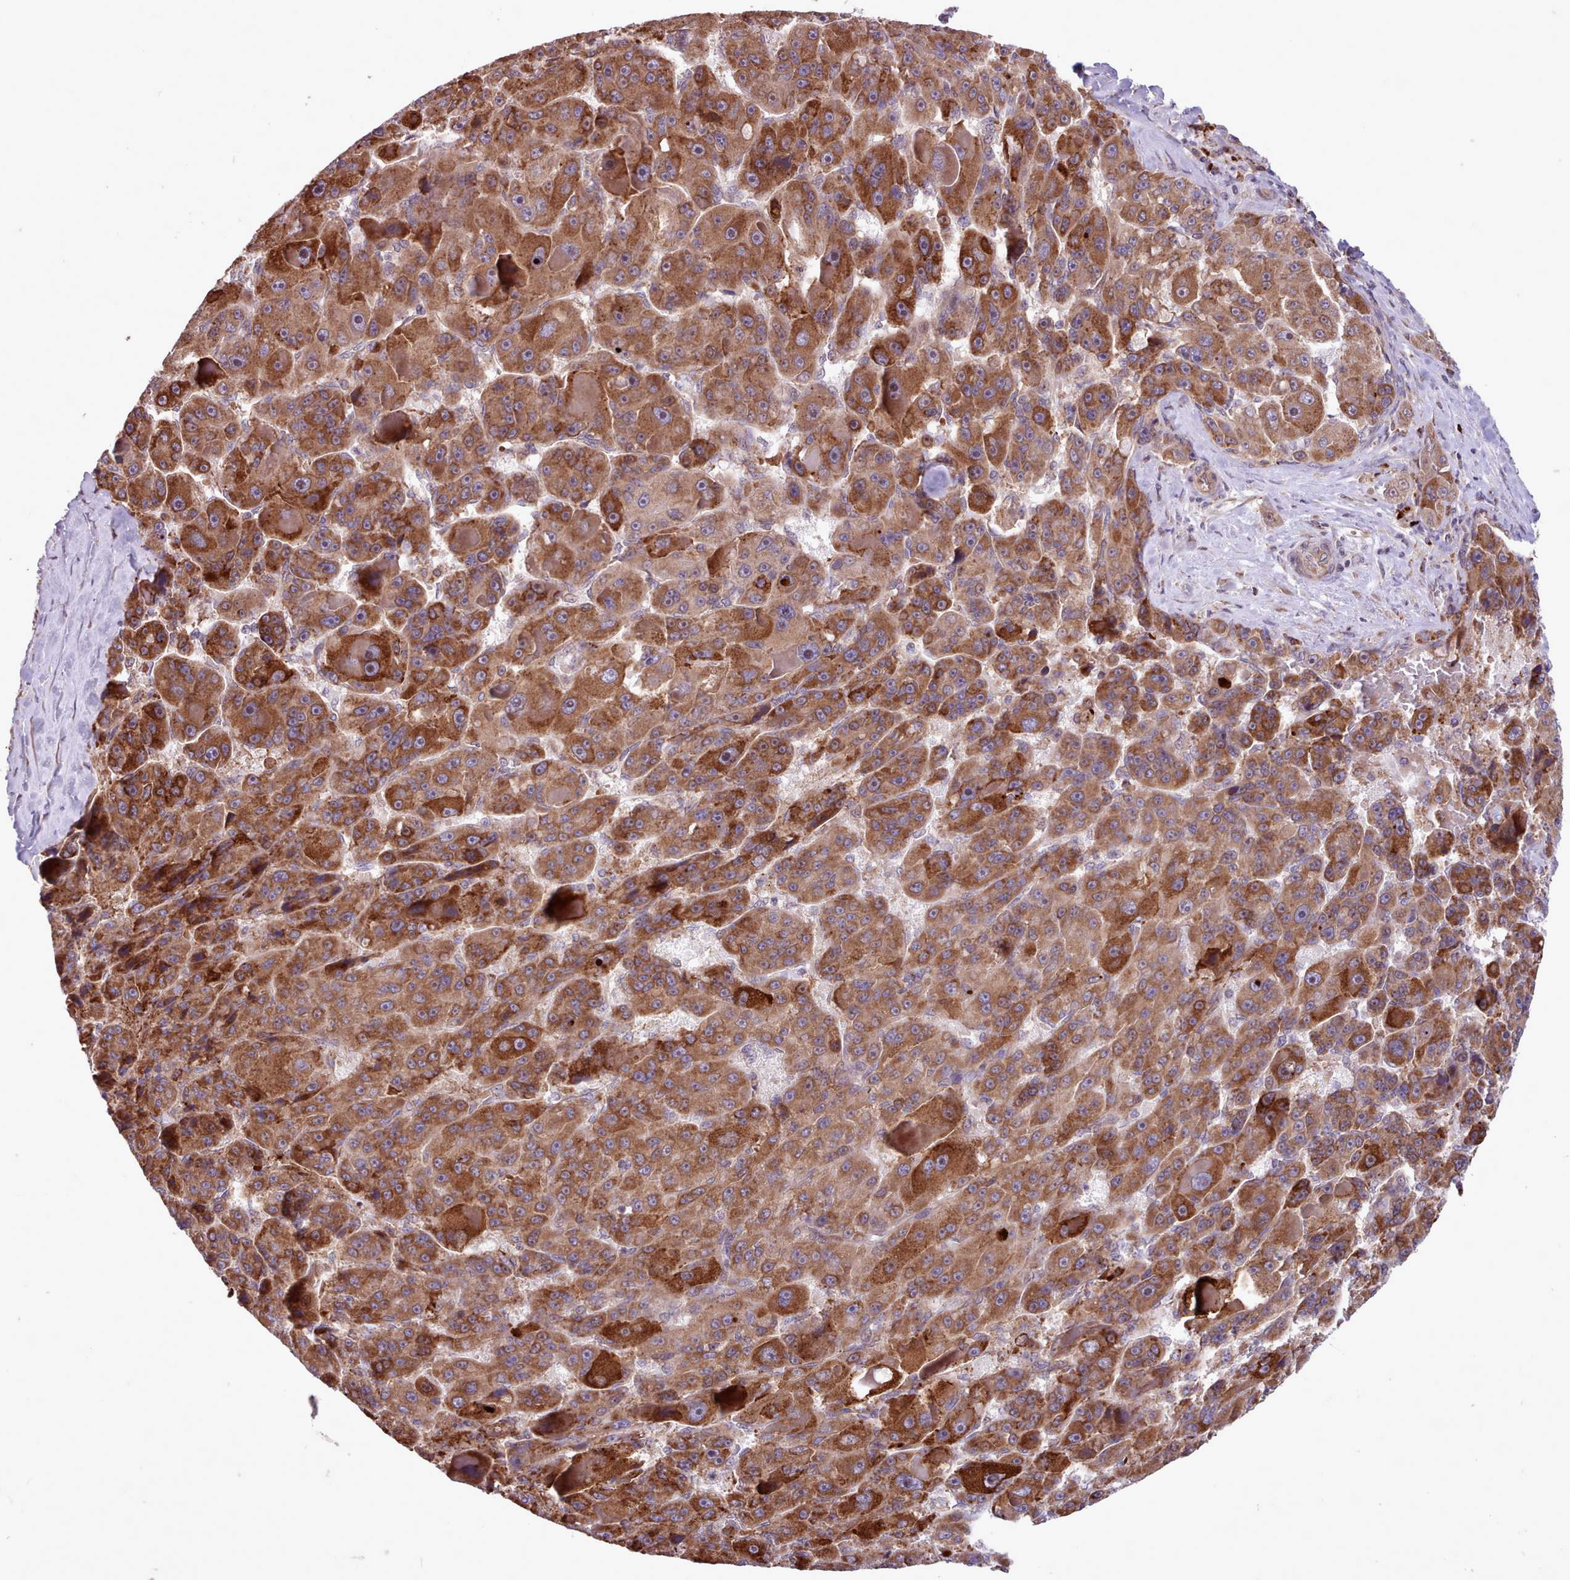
{"staining": {"intensity": "strong", "quantity": ">75%", "location": "cytoplasmic/membranous"}, "tissue": "liver cancer", "cell_type": "Tumor cells", "image_type": "cancer", "snomed": [{"axis": "morphology", "description": "Carcinoma, Hepatocellular, NOS"}, {"axis": "topography", "description": "Liver"}], "caption": "This photomicrograph displays hepatocellular carcinoma (liver) stained with immunohistochemistry to label a protein in brown. The cytoplasmic/membranous of tumor cells show strong positivity for the protein. Nuclei are counter-stained blue.", "gene": "TTLL3", "patient": {"sex": "male", "age": 76}}